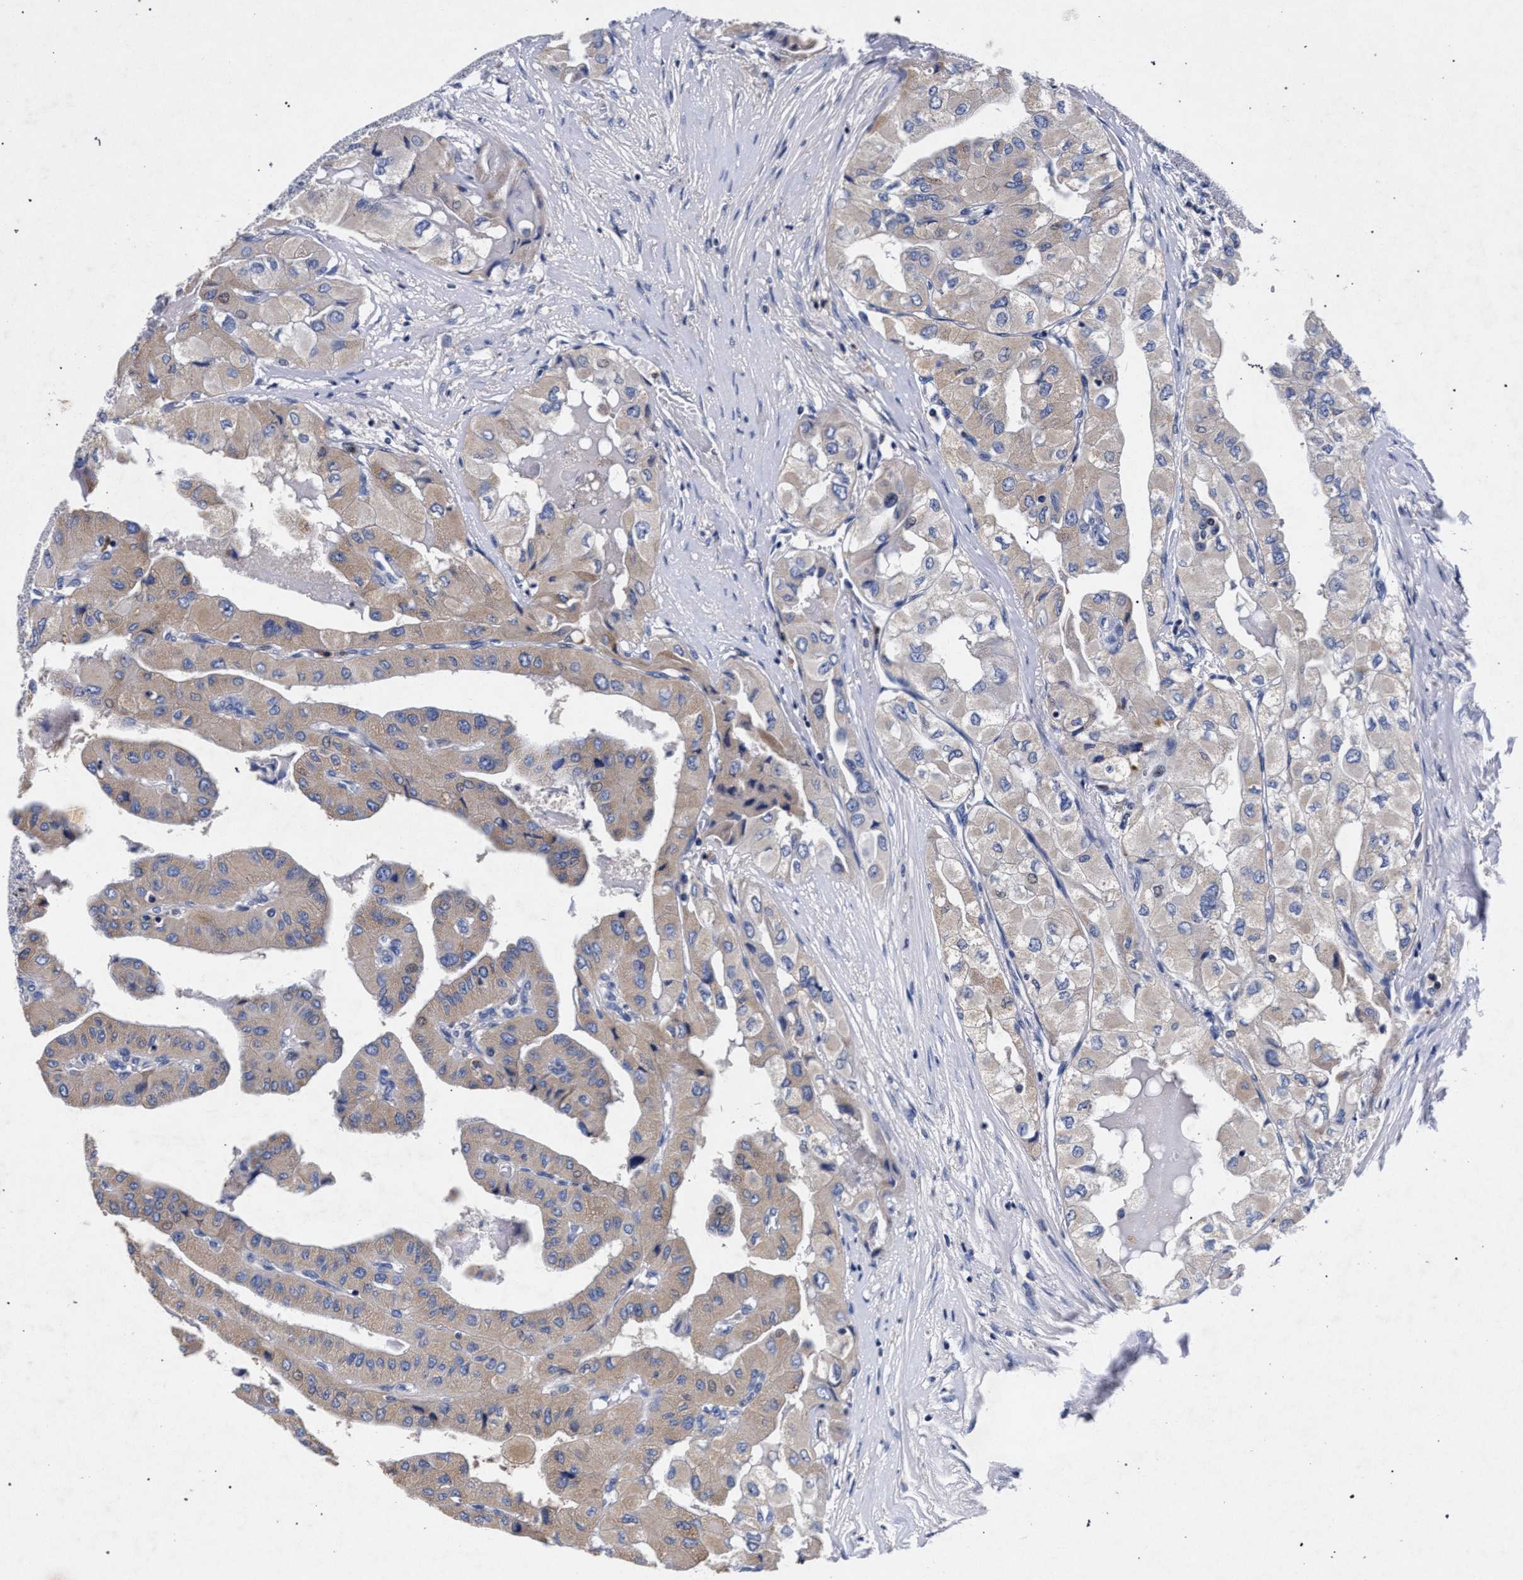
{"staining": {"intensity": "weak", "quantity": "<25%", "location": "cytoplasmic/membranous"}, "tissue": "thyroid cancer", "cell_type": "Tumor cells", "image_type": "cancer", "snomed": [{"axis": "morphology", "description": "Papillary adenocarcinoma, NOS"}, {"axis": "topography", "description": "Thyroid gland"}], "caption": "The immunohistochemistry photomicrograph has no significant staining in tumor cells of papillary adenocarcinoma (thyroid) tissue.", "gene": "HSD17B14", "patient": {"sex": "female", "age": 59}}